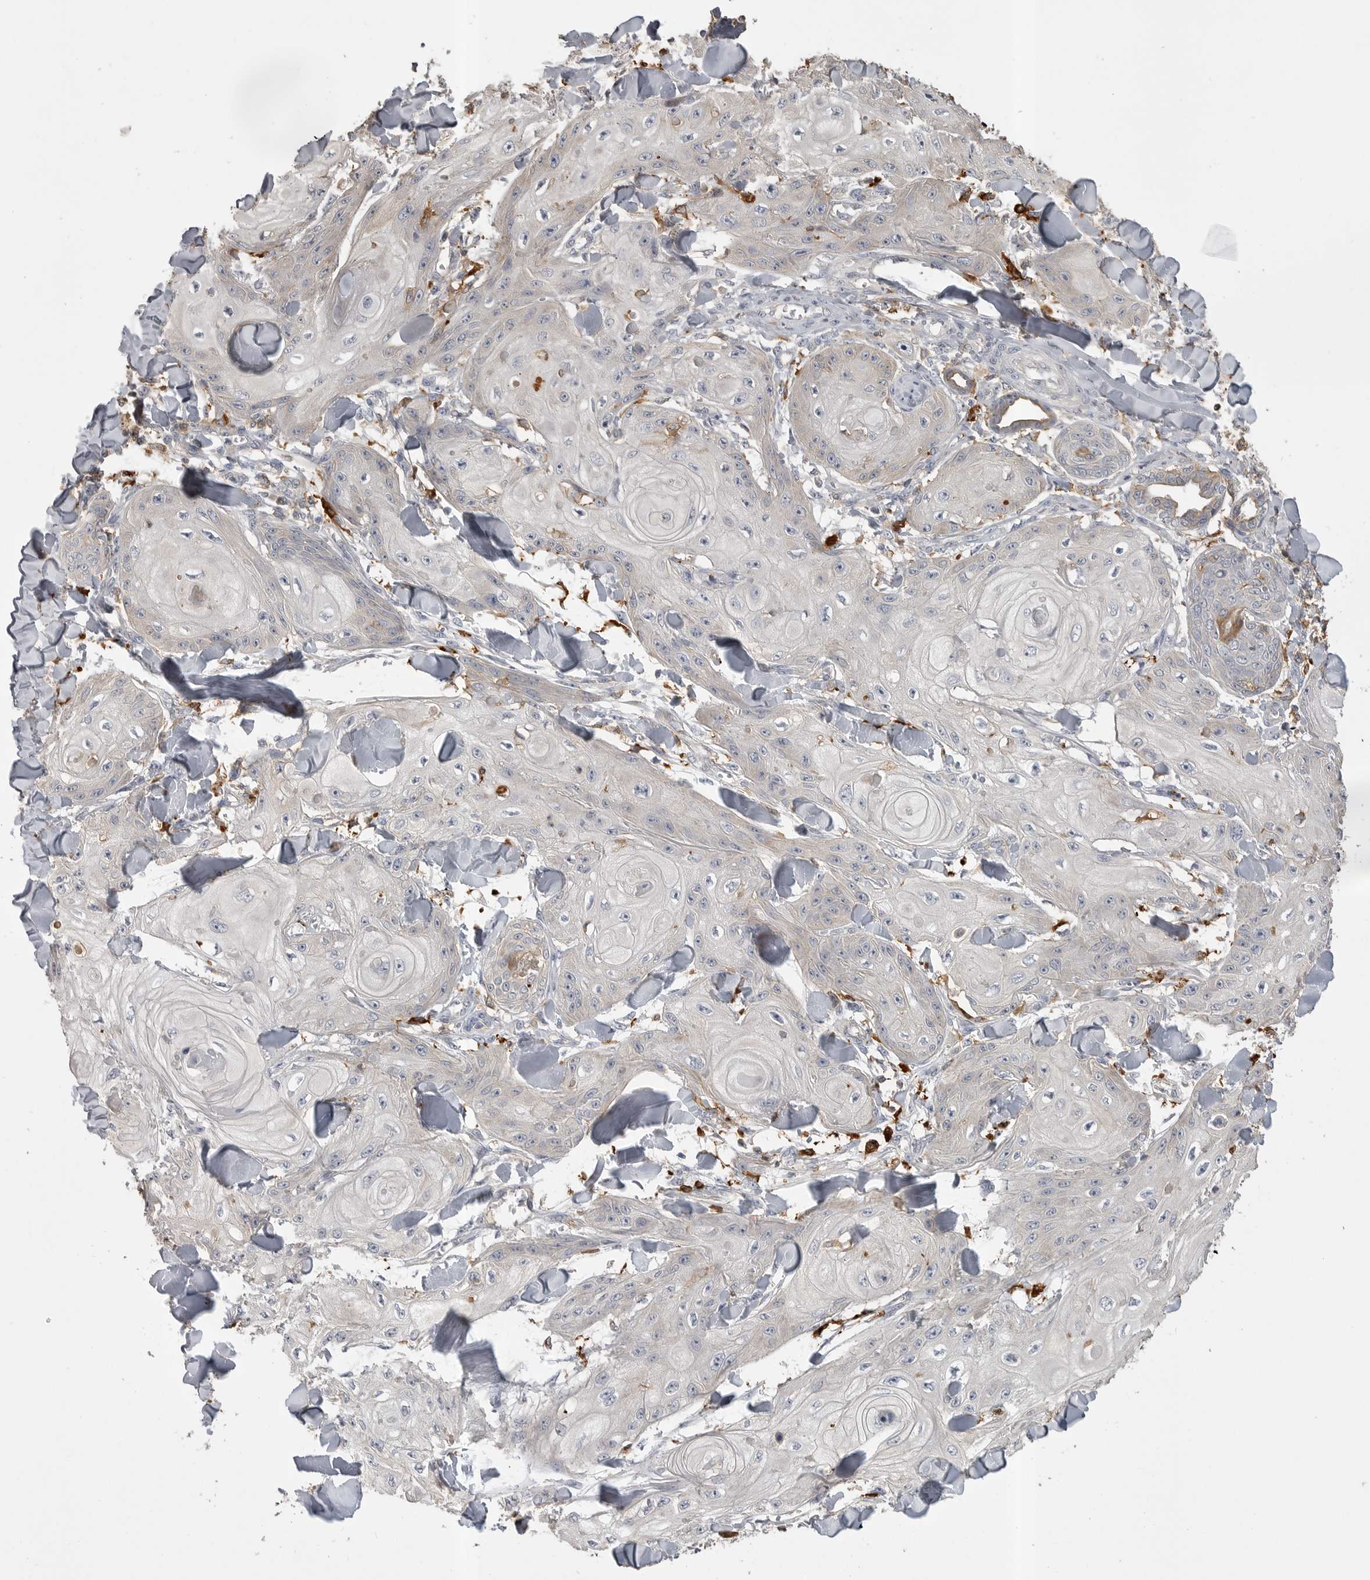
{"staining": {"intensity": "negative", "quantity": "none", "location": "none"}, "tissue": "skin cancer", "cell_type": "Tumor cells", "image_type": "cancer", "snomed": [{"axis": "morphology", "description": "Squamous cell carcinoma, NOS"}, {"axis": "topography", "description": "Skin"}], "caption": "Immunohistochemistry of human skin cancer (squamous cell carcinoma) reveals no staining in tumor cells.", "gene": "CMTM6", "patient": {"sex": "male", "age": 74}}